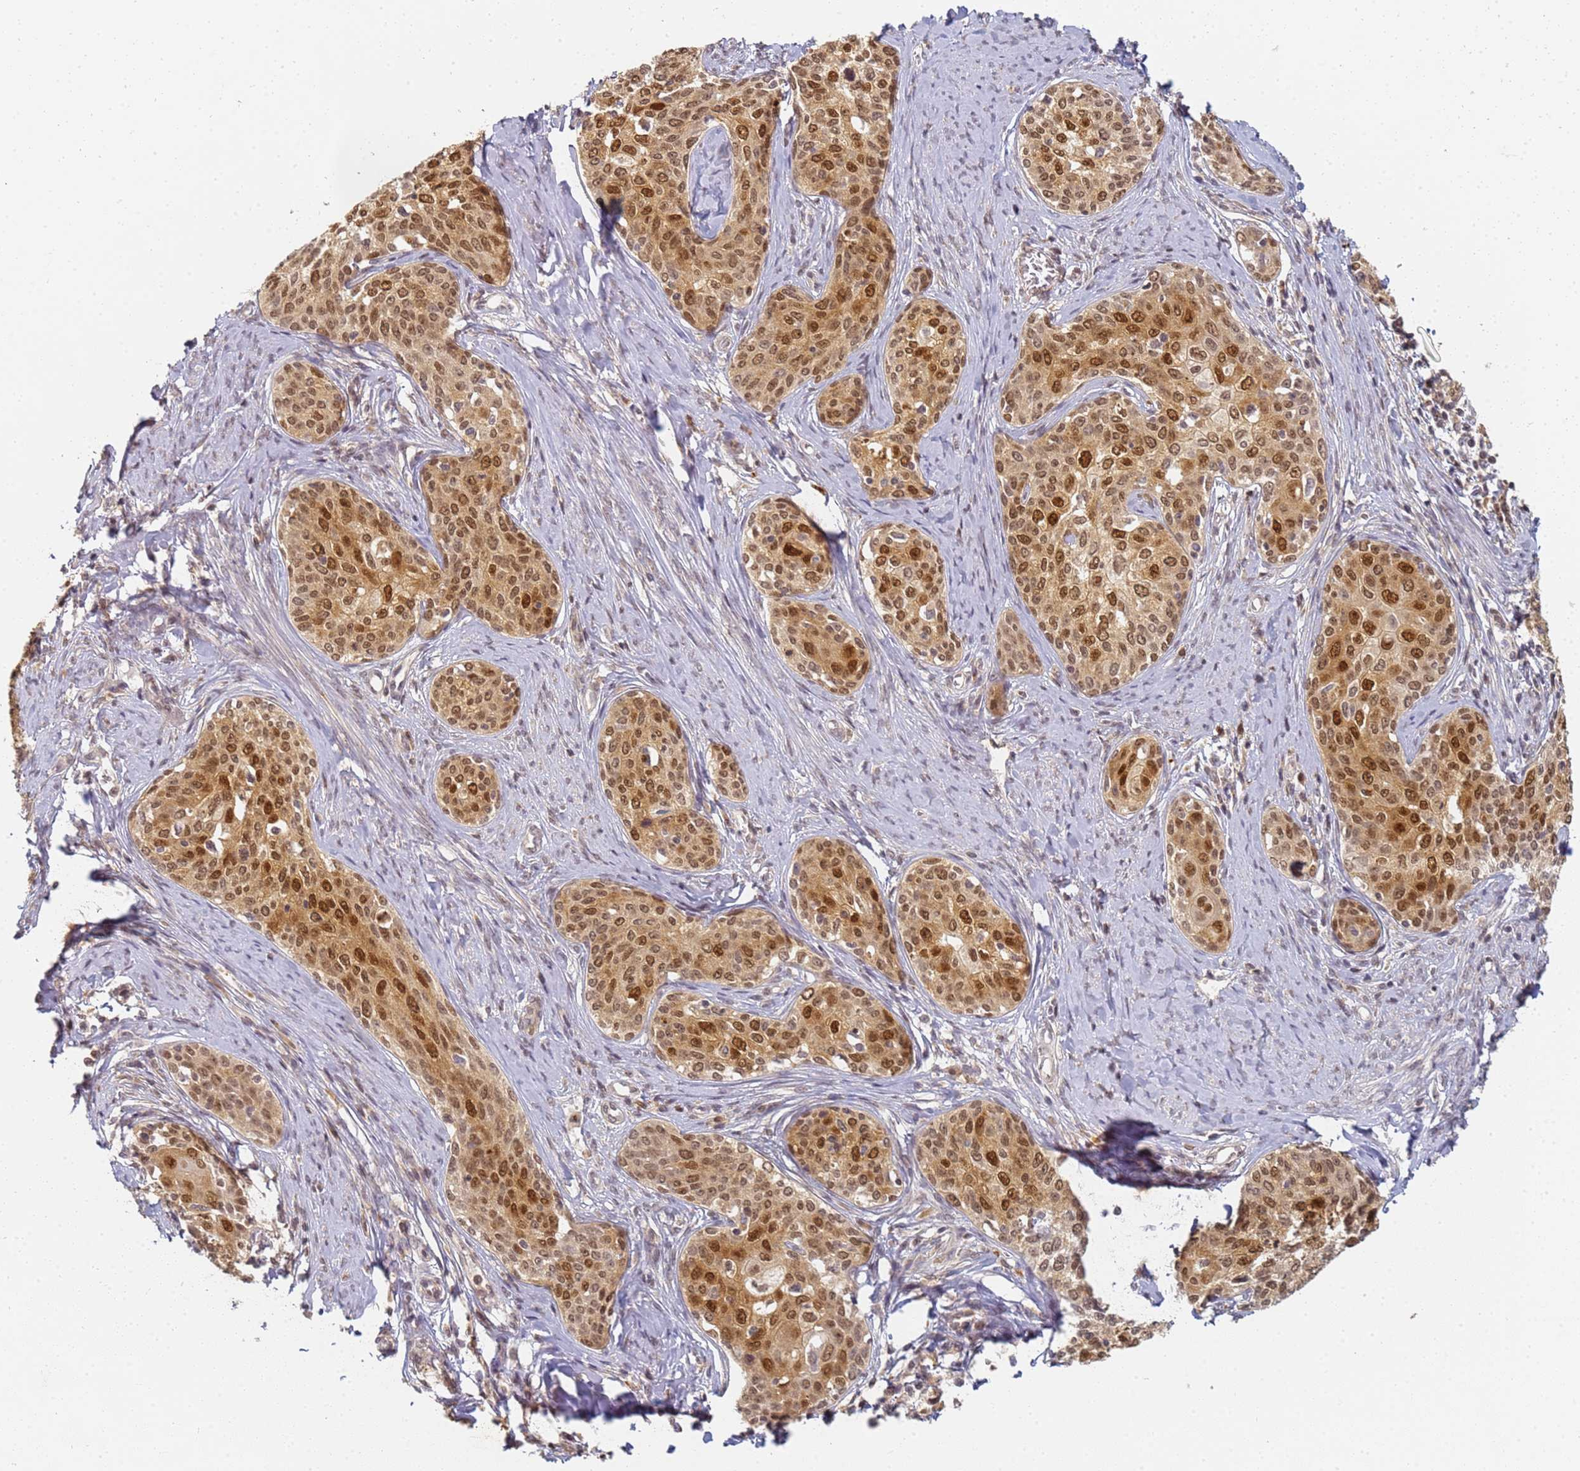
{"staining": {"intensity": "moderate", "quantity": ">75%", "location": "cytoplasmic/membranous,nuclear"}, "tissue": "cervical cancer", "cell_type": "Tumor cells", "image_type": "cancer", "snomed": [{"axis": "morphology", "description": "Squamous cell carcinoma, NOS"}, {"axis": "morphology", "description": "Adenocarcinoma, NOS"}, {"axis": "topography", "description": "Cervix"}], "caption": "A medium amount of moderate cytoplasmic/membranous and nuclear expression is seen in approximately >75% of tumor cells in cervical cancer (squamous cell carcinoma) tissue. Immunohistochemistry stains the protein in brown and the nuclei are stained blue.", "gene": "HMCES", "patient": {"sex": "female", "age": 52}}